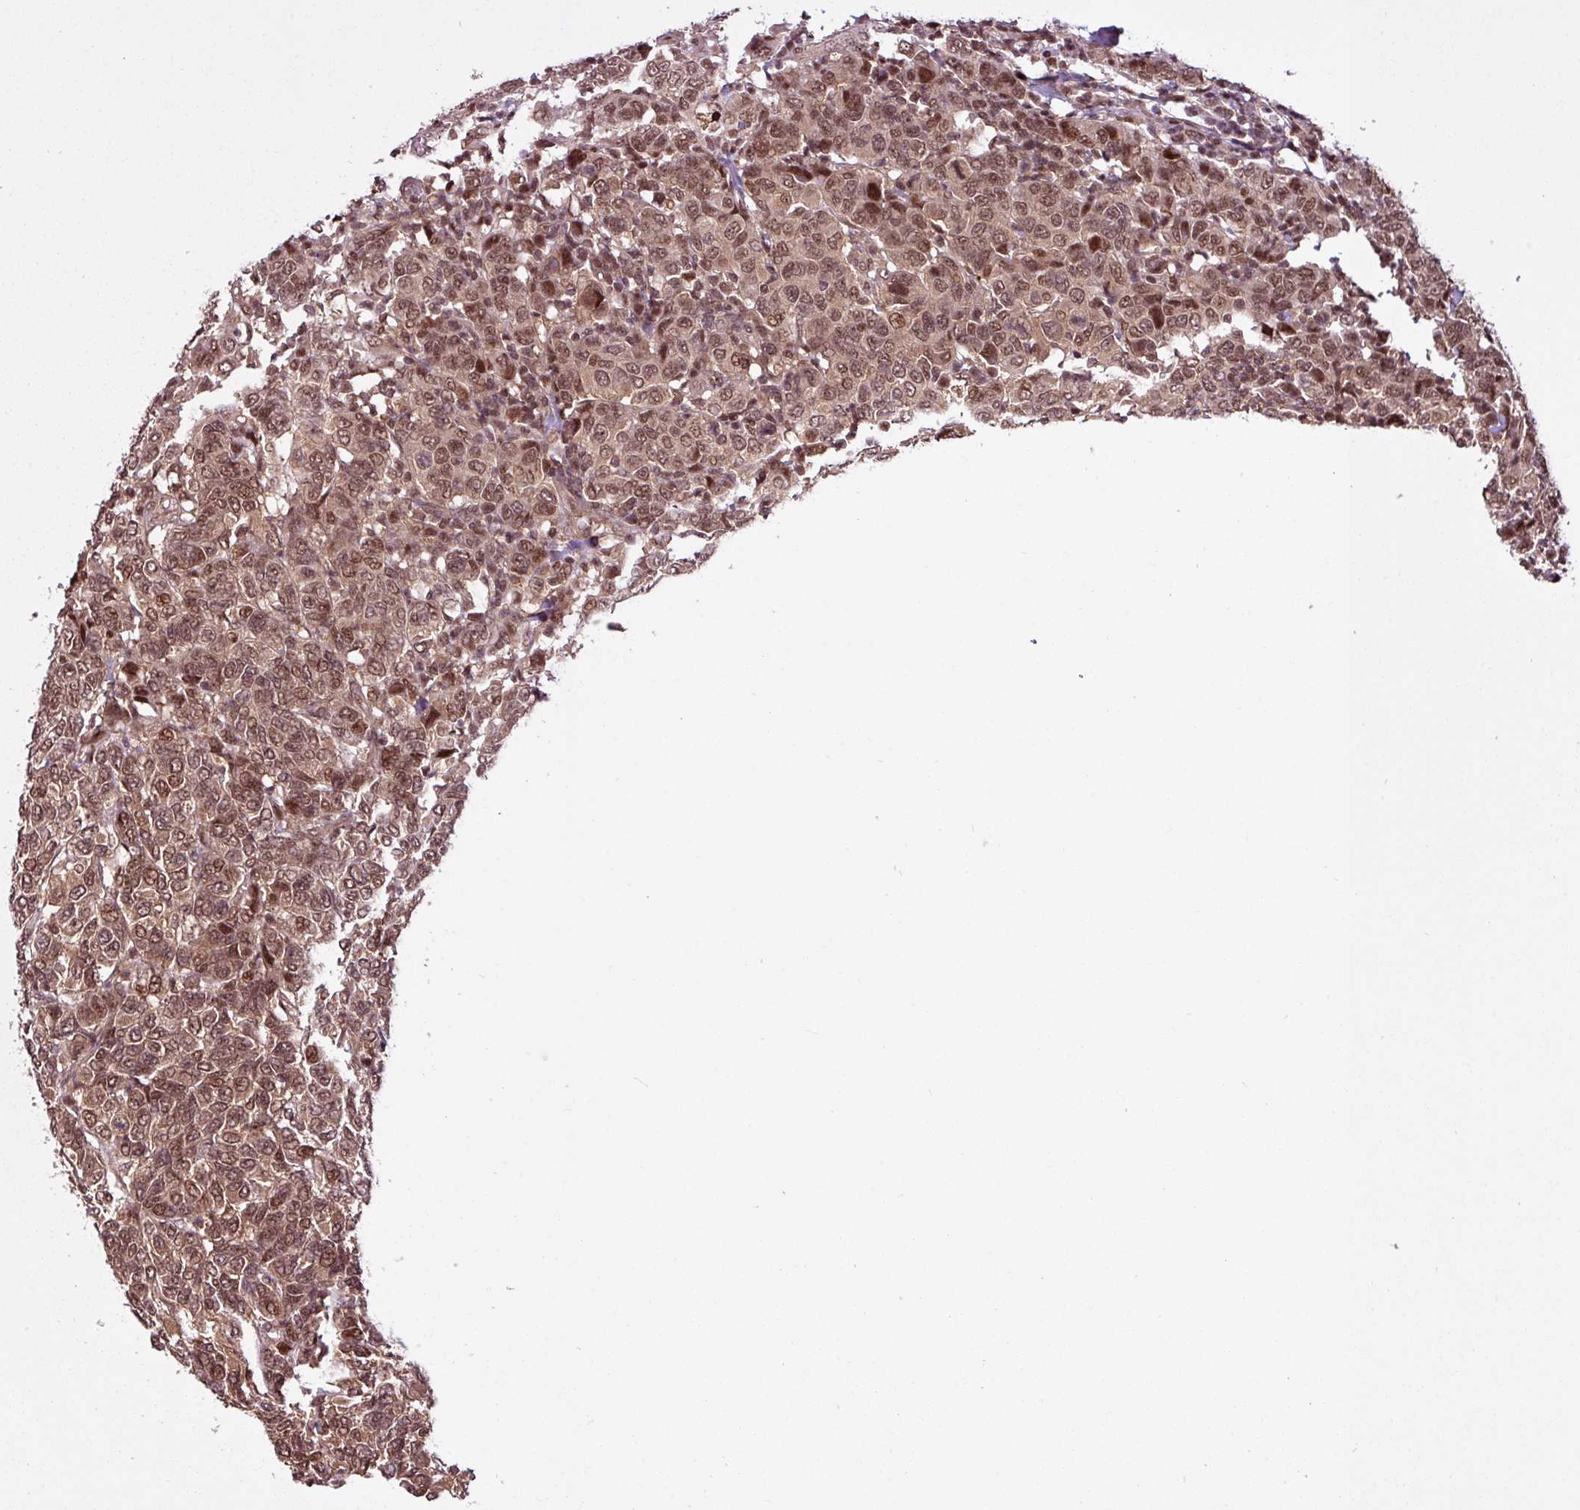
{"staining": {"intensity": "moderate", "quantity": ">75%", "location": "cytoplasmic/membranous,nuclear"}, "tissue": "breast cancer", "cell_type": "Tumor cells", "image_type": "cancer", "snomed": [{"axis": "morphology", "description": "Duct carcinoma"}, {"axis": "topography", "description": "Breast"}], "caption": "IHC of human breast cancer shows medium levels of moderate cytoplasmic/membranous and nuclear positivity in about >75% of tumor cells.", "gene": "ITPKC", "patient": {"sex": "female", "age": 55}}